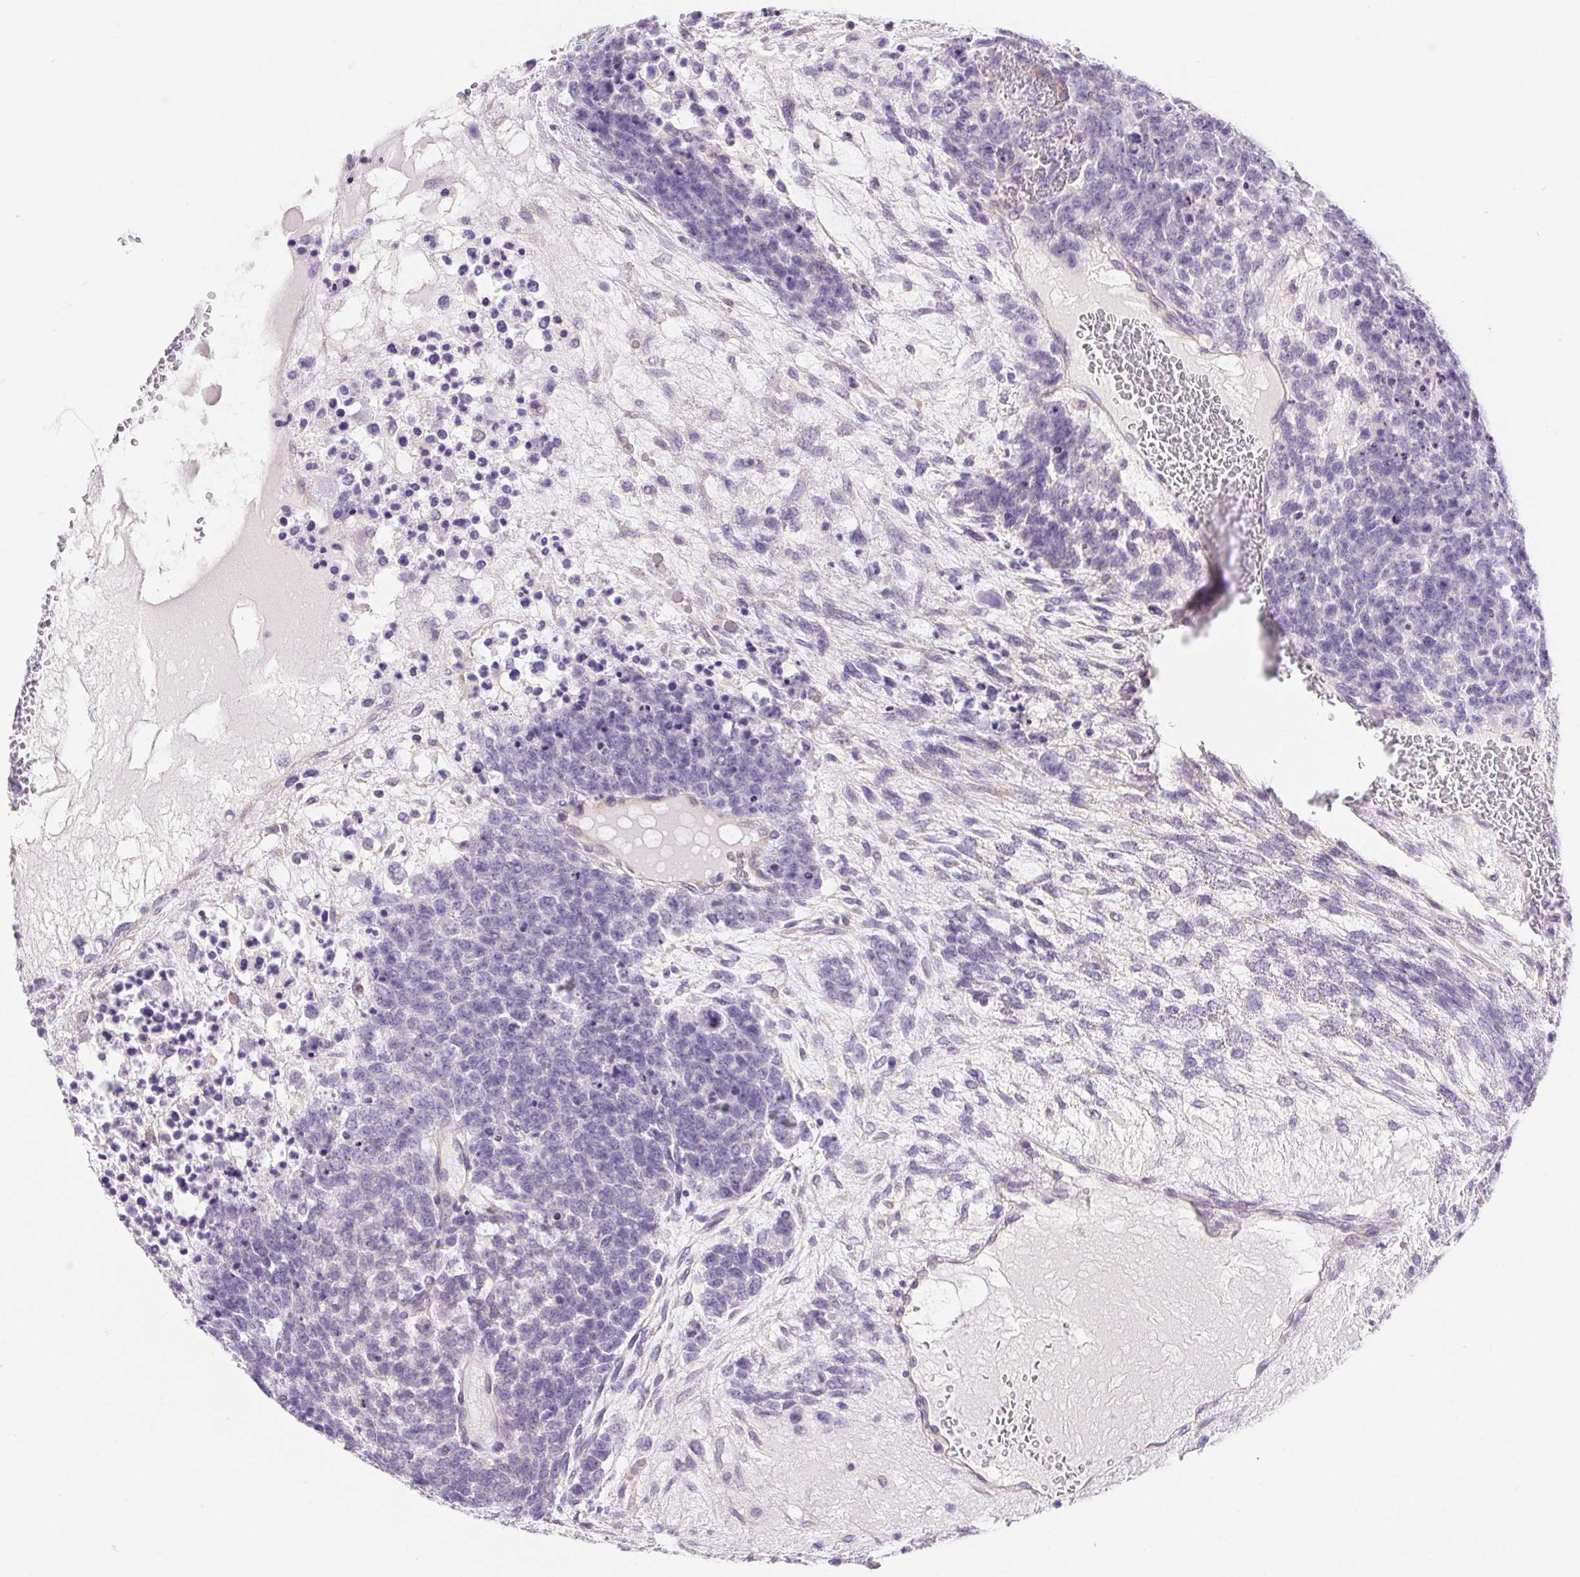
{"staining": {"intensity": "negative", "quantity": "none", "location": "none"}, "tissue": "testis cancer", "cell_type": "Tumor cells", "image_type": "cancer", "snomed": [{"axis": "morphology", "description": "Carcinoma, Embryonal, NOS"}, {"axis": "topography", "description": "Testis"}], "caption": "DAB (3,3'-diaminobenzidine) immunohistochemical staining of human embryonal carcinoma (testis) shows no significant staining in tumor cells. Nuclei are stained in blue.", "gene": "PNLIP", "patient": {"sex": "male", "age": 23}}